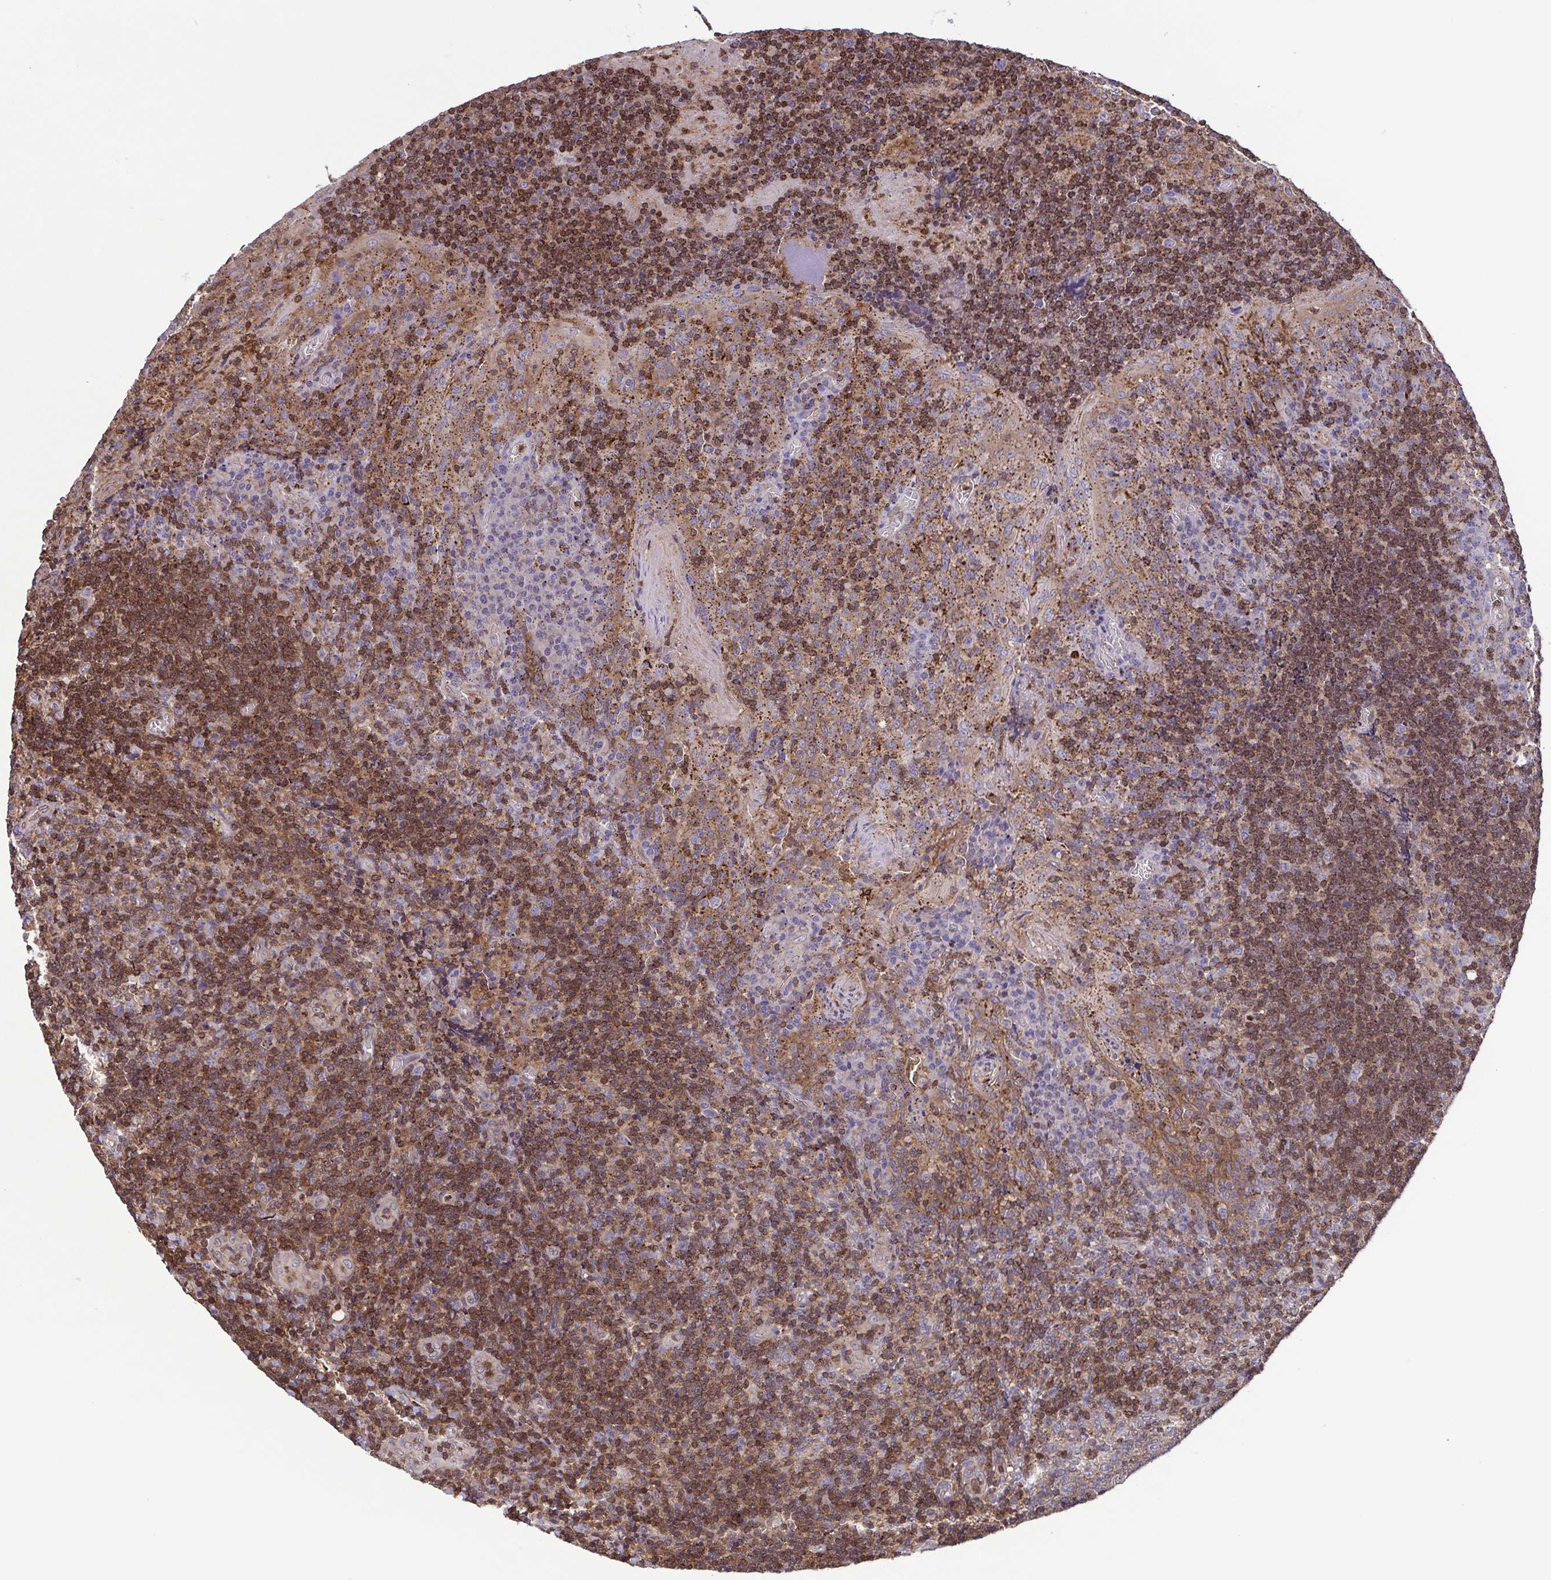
{"staining": {"intensity": "moderate", "quantity": ">75%", "location": "cytoplasmic/membranous"}, "tissue": "tonsil", "cell_type": "Non-germinal center cells", "image_type": "normal", "snomed": [{"axis": "morphology", "description": "Normal tissue, NOS"}, {"axis": "topography", "description": "Tonsil"}], "caption": "DAB immunohistochemical staining of benign tonsil displays moderate cytoplasmic/membranous protein expression in approximately >75% of non-germinal center cells.", "gene": "CHMP1B", "patient": {"sex": "male", "age": 17}}